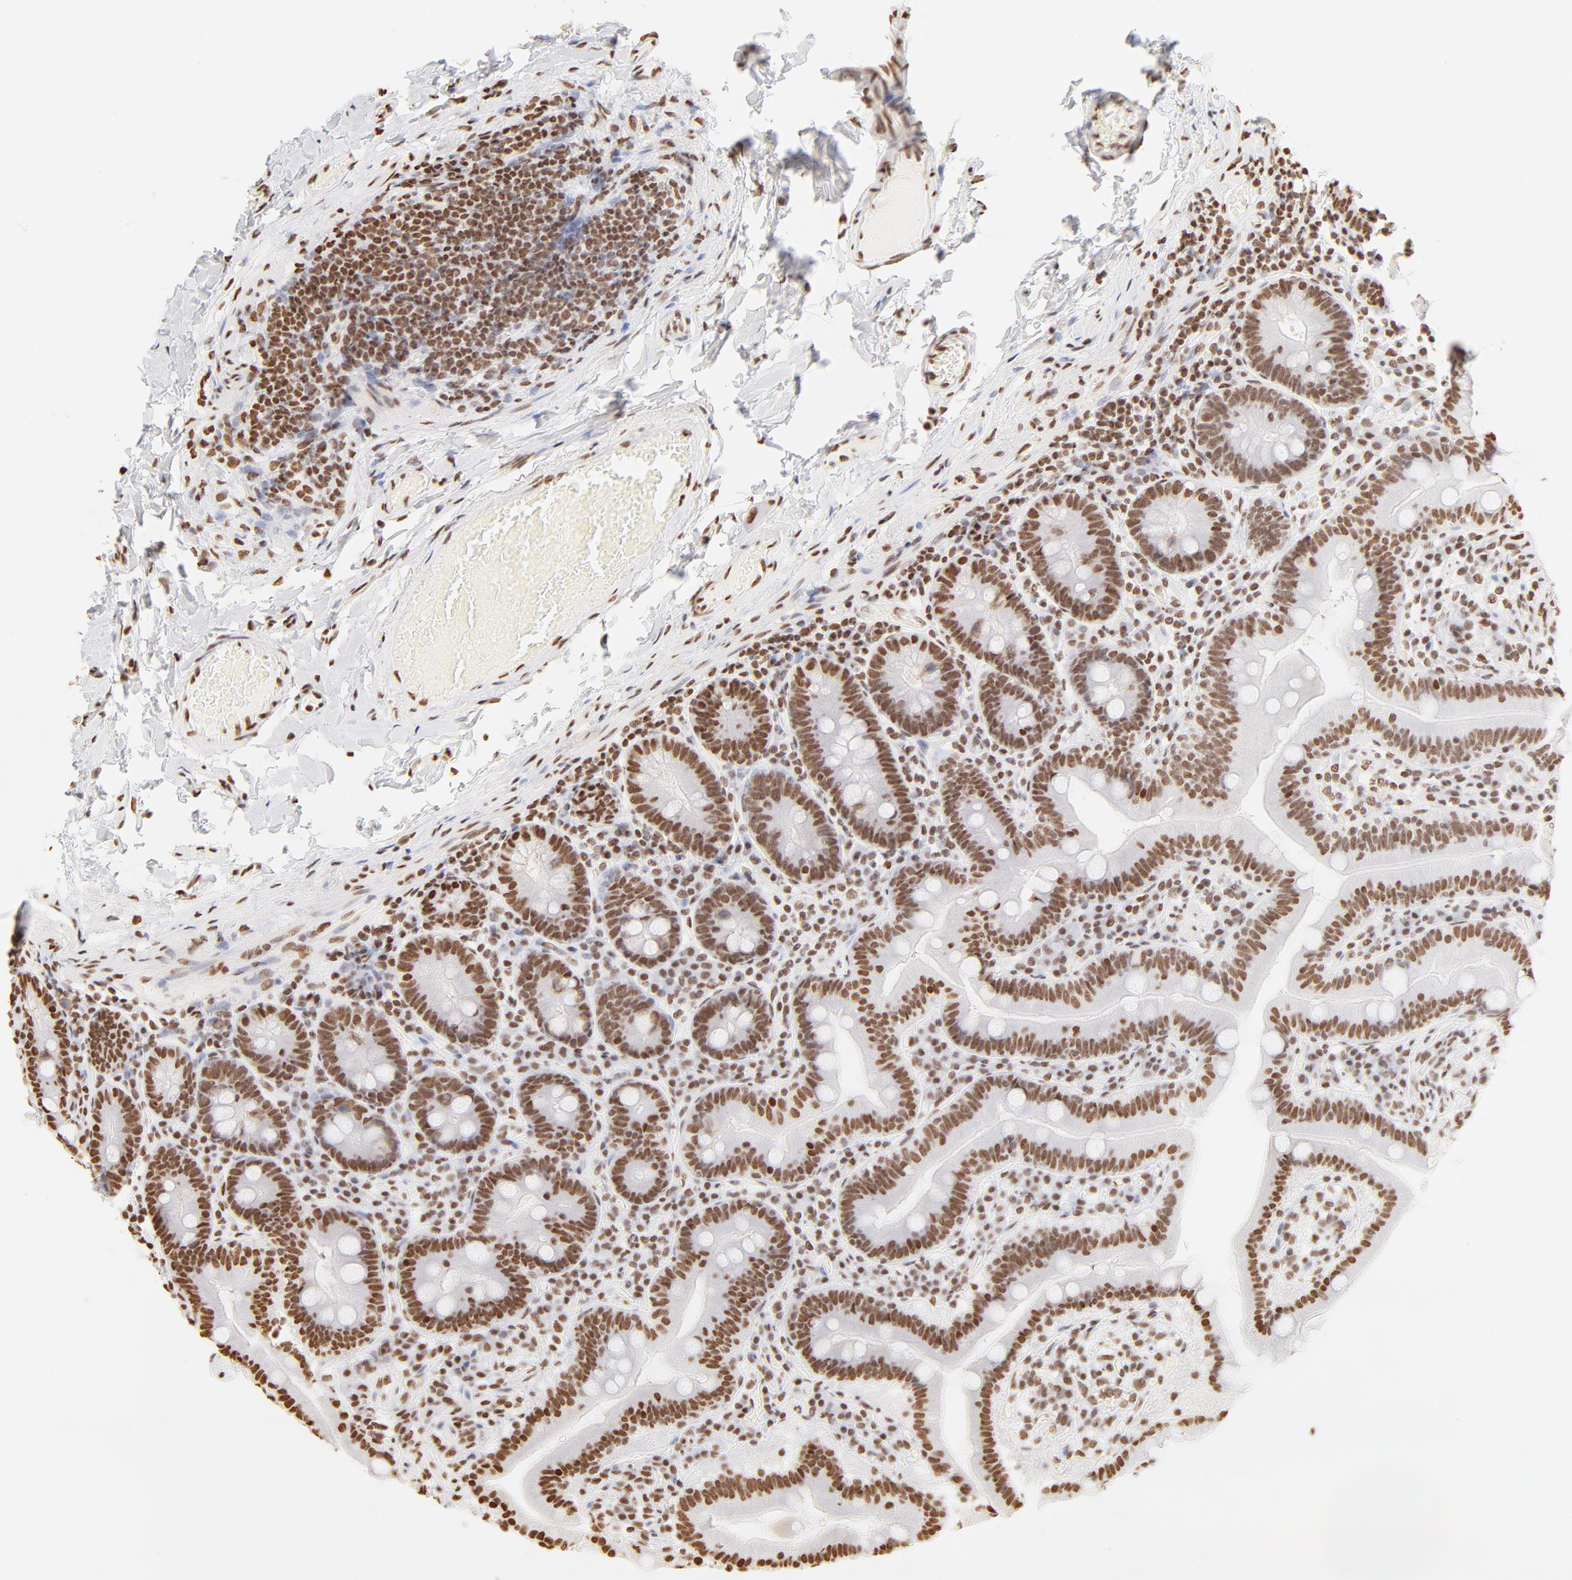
{"staining": {"intensity": "strong", "quantity": ">75%", "location": "nuclear"}, "tissue": "duodenum", "cell_type": "Glandular cells", "image_type": "normal", "snomed": [{"axis": "morphology", "description": "Normal tissue, NOS"}, {"axis": "topography", "description": "Duodenum"}], "caption": "Strong nuclear positivity for a protein is appreciated in approximately >75% of glandular cells of unremarkable duodenum using immunohistochemistry.", "gene": "ZNF540", "patient": {"sex": "male", "age": 66}}